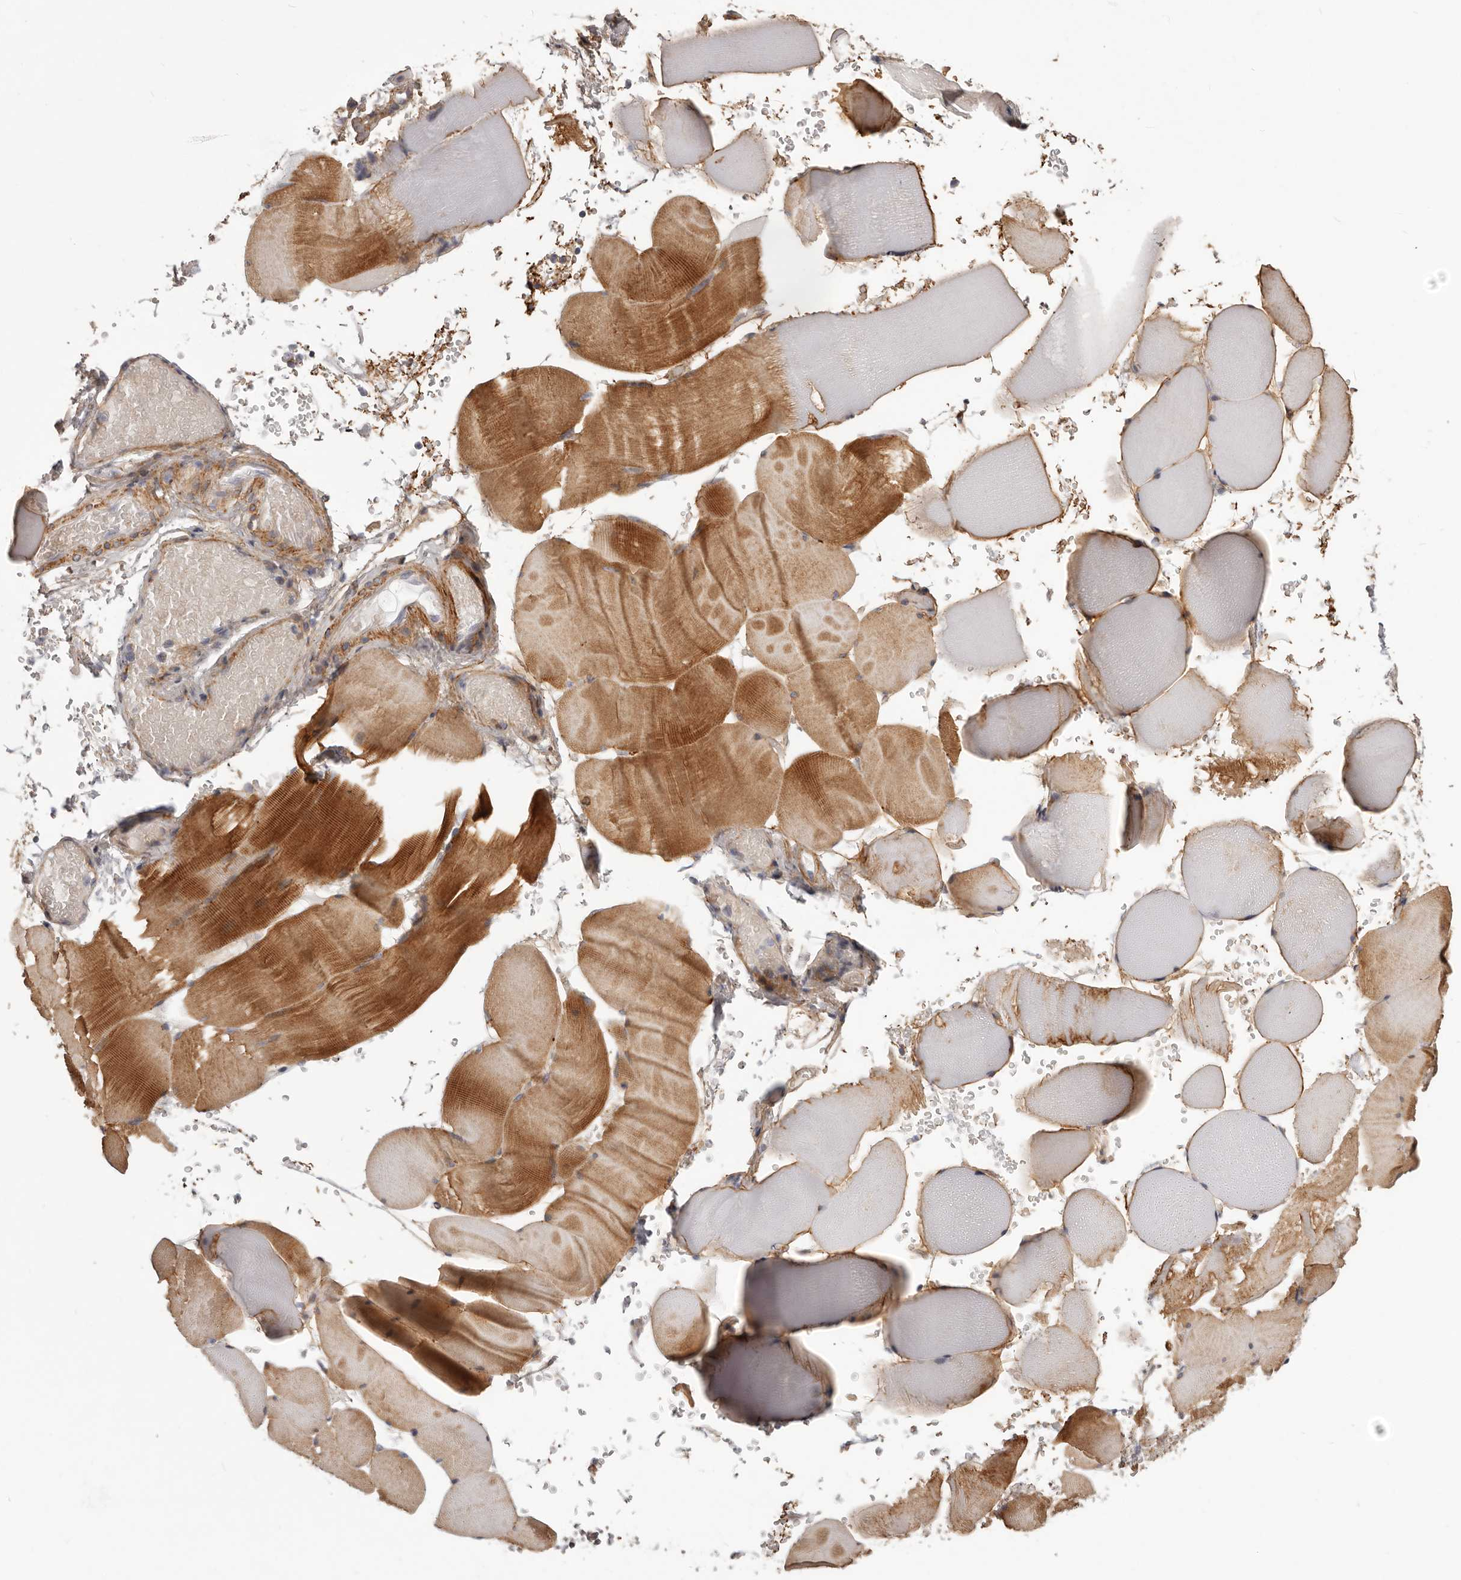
{"staining": {"intensity": "moderate", "quantity": ">75%", "location": "cytoplasmic/membranous"}, "tissue": "skeletal muscle", "cell_type": "Myocytes", "image_type": "normal", "snomed": [{"axis": "morphology", "description": "Normal tissue, NOS"}, {"axis": "topography", "description": "Skeletal muscle"}], "caption": "Skeletal muscle stained with a brown dye exhibits moderate cytoplasmic/membranous positive expression in approximately >75% of myocytes.", "gene": "MRPS10", "patient": {"sex": "male", "age": 62}}